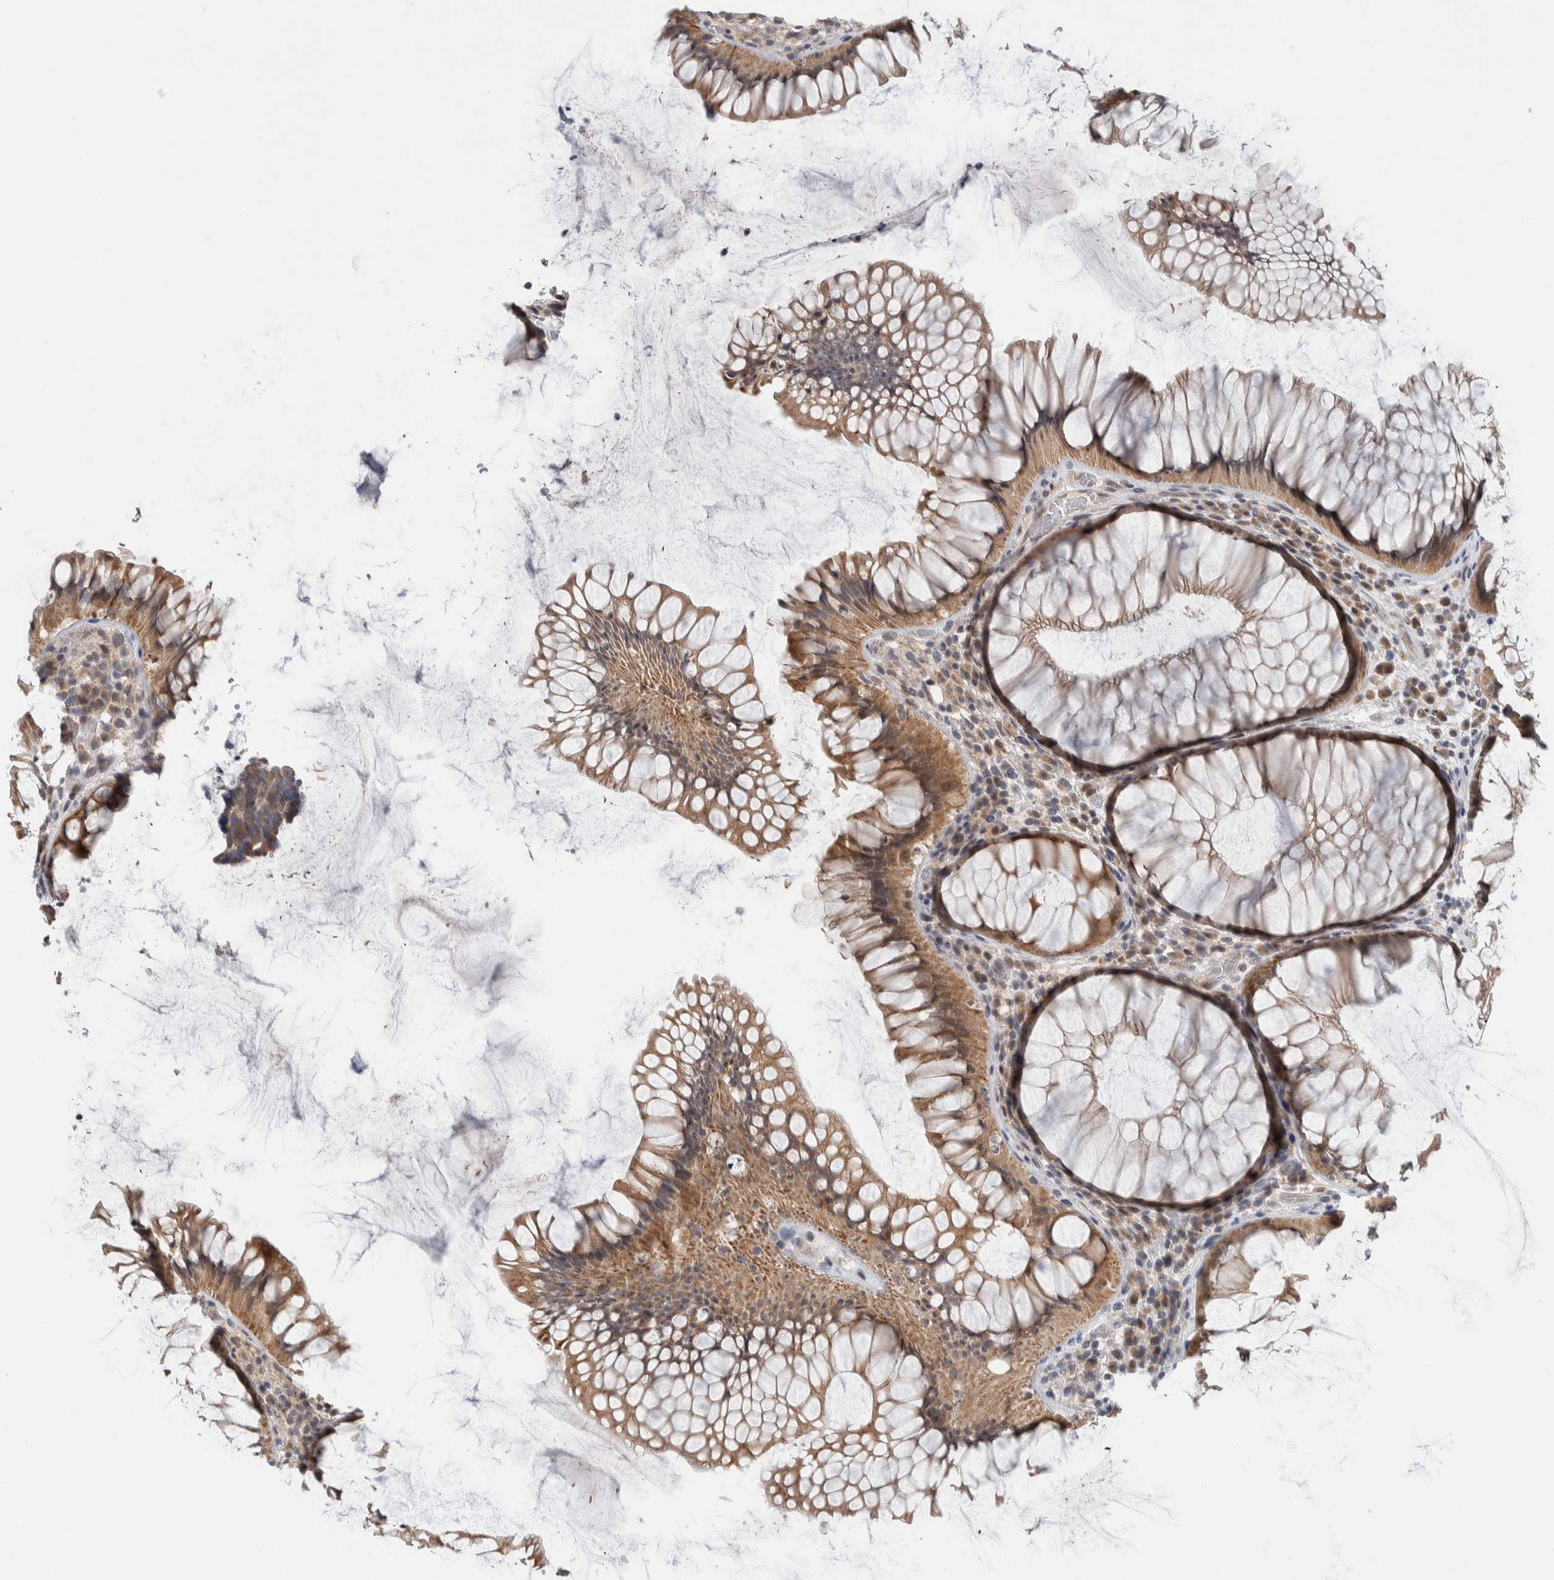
{"staining": {"intensity": "moderate", "quantity": ">75%", "location": "cytoplasmic/membranous"}, "tissue": "rectum", "cell_type": "Glandular cells", "image_type": "normal", "snomed": [{"axis": "morphology", "description": "Normal tissue, NOS"}, {"axis": "topography", "description": "Rectum"}], "caption": "High-power microscopy captured an immunohistochemistry photomicrograph of benign rectum, revealing moderate cytoplasmic/membranous staining in approximately >75% of glandular cells.", "gene": "SHPK", "patient": {"sex": "male", "age": 51}}